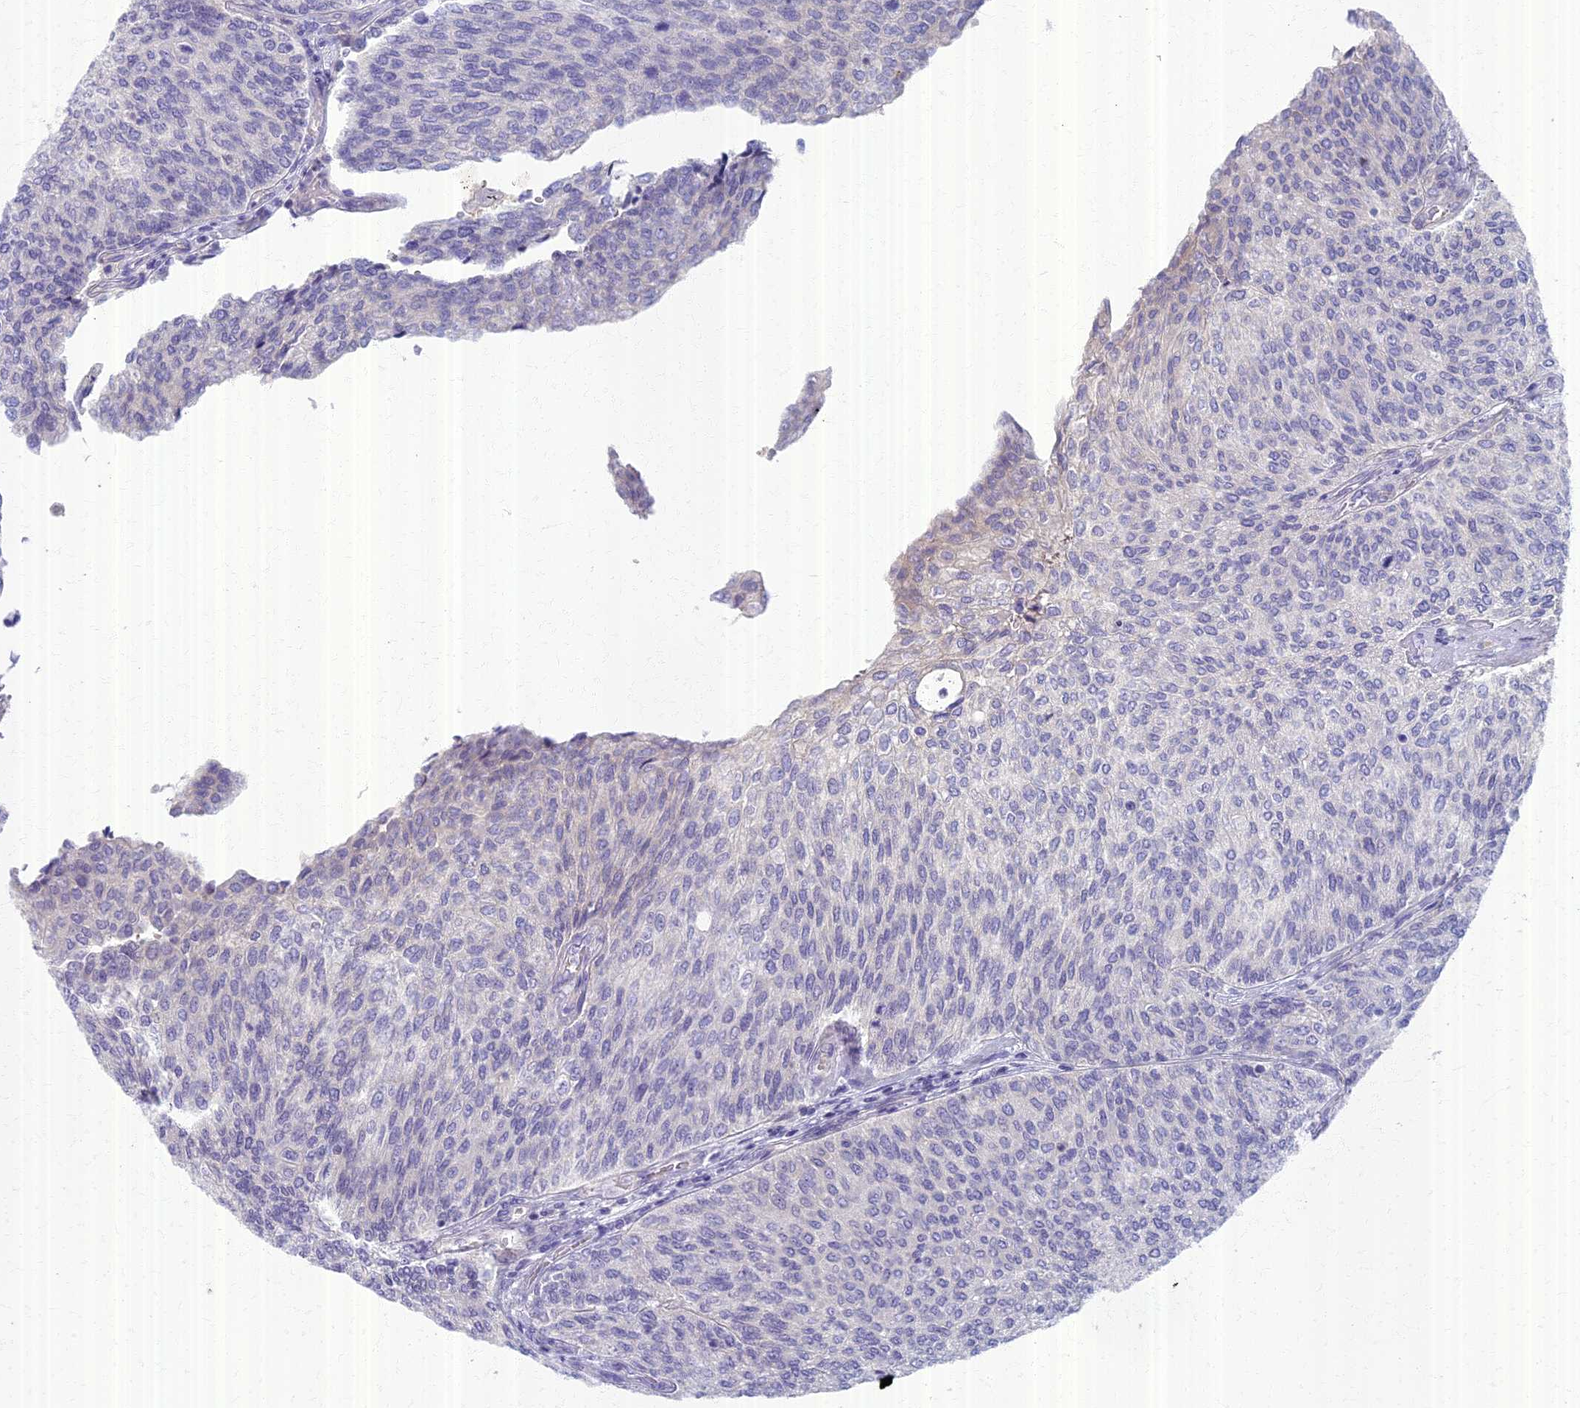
{"staining": {"intensity": "negative", "quantity": "none", "location": "none"}, "tissue": "urothelial cancer", "cell_type": "Tumor cells", "image_type": "cancer", "snomed": [{"axis": "morphology", "description": "Urothelial carcinoma, Low grade"}, {"axis": "topography", "description": "Urinary bladder"}], "caption": "This is an IHC image of low-grade urothelial carcinoma. There is no positivity in tumor cells.", "gene": "AP4E1", "patient": {"sex": "female", "age": 79}}